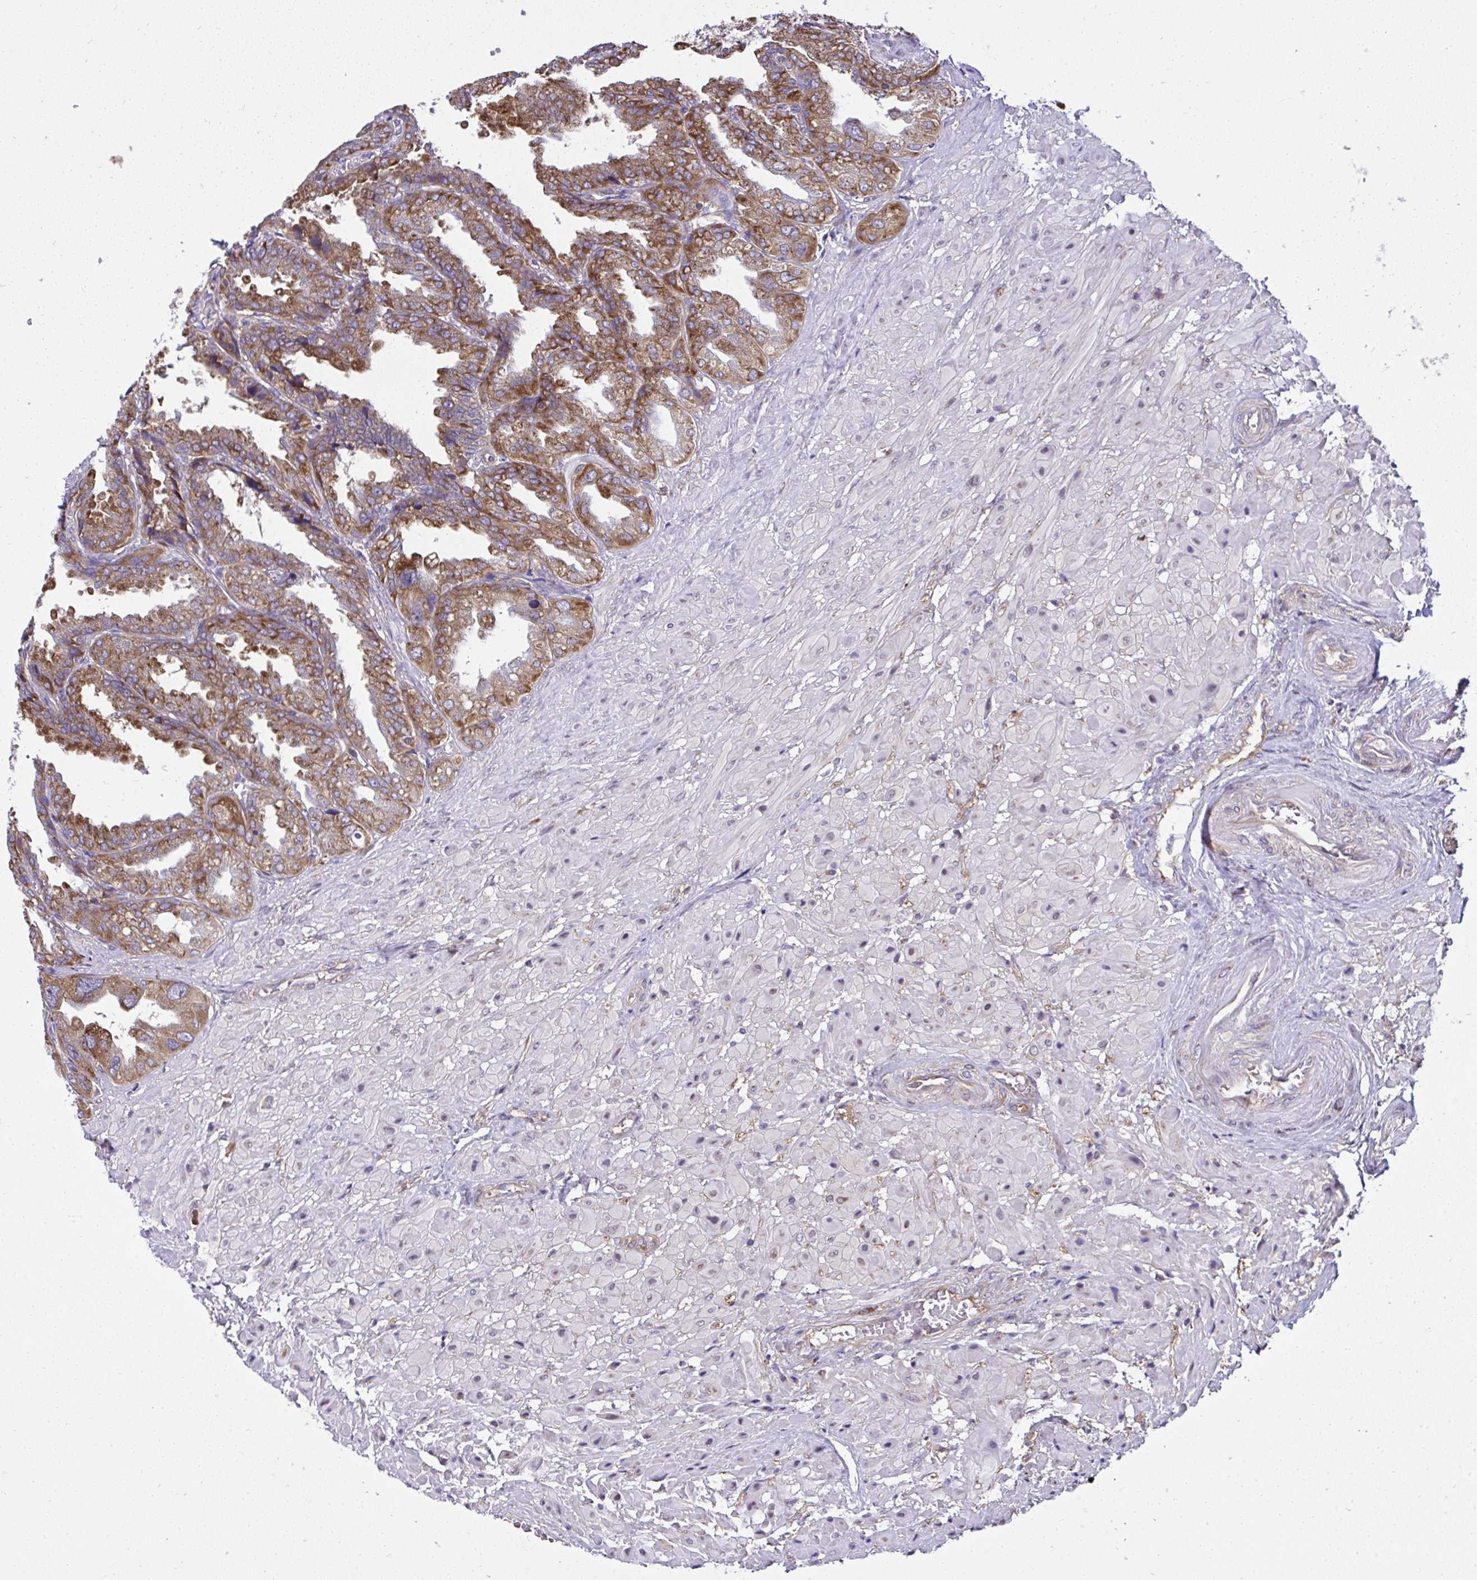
{"staining": {"intensity": "strong", "quantity": ">75%", "location": "cytoplasmic/membranous"}, "tissue": "seminal vesicle", "cell_type": "Glandular cells", "image_type": "normal", "snomed": [{"axis": "morphology", "description": "Normal tissue, NOS"}, {"axis": "topography", "description": "Seminal veicle"}], "caption": "Seminal vesicle stained for a protein displays strong cytoplasmic/membranous positivity in glandular cells. The staining was performed using DAB to visualize the protein expression in brown, while the nuclei were stained in blue with hematoxylin (Magnification: 20x).", "gene": "RPS7", "patient": {"sex": "male", "age": 55}}